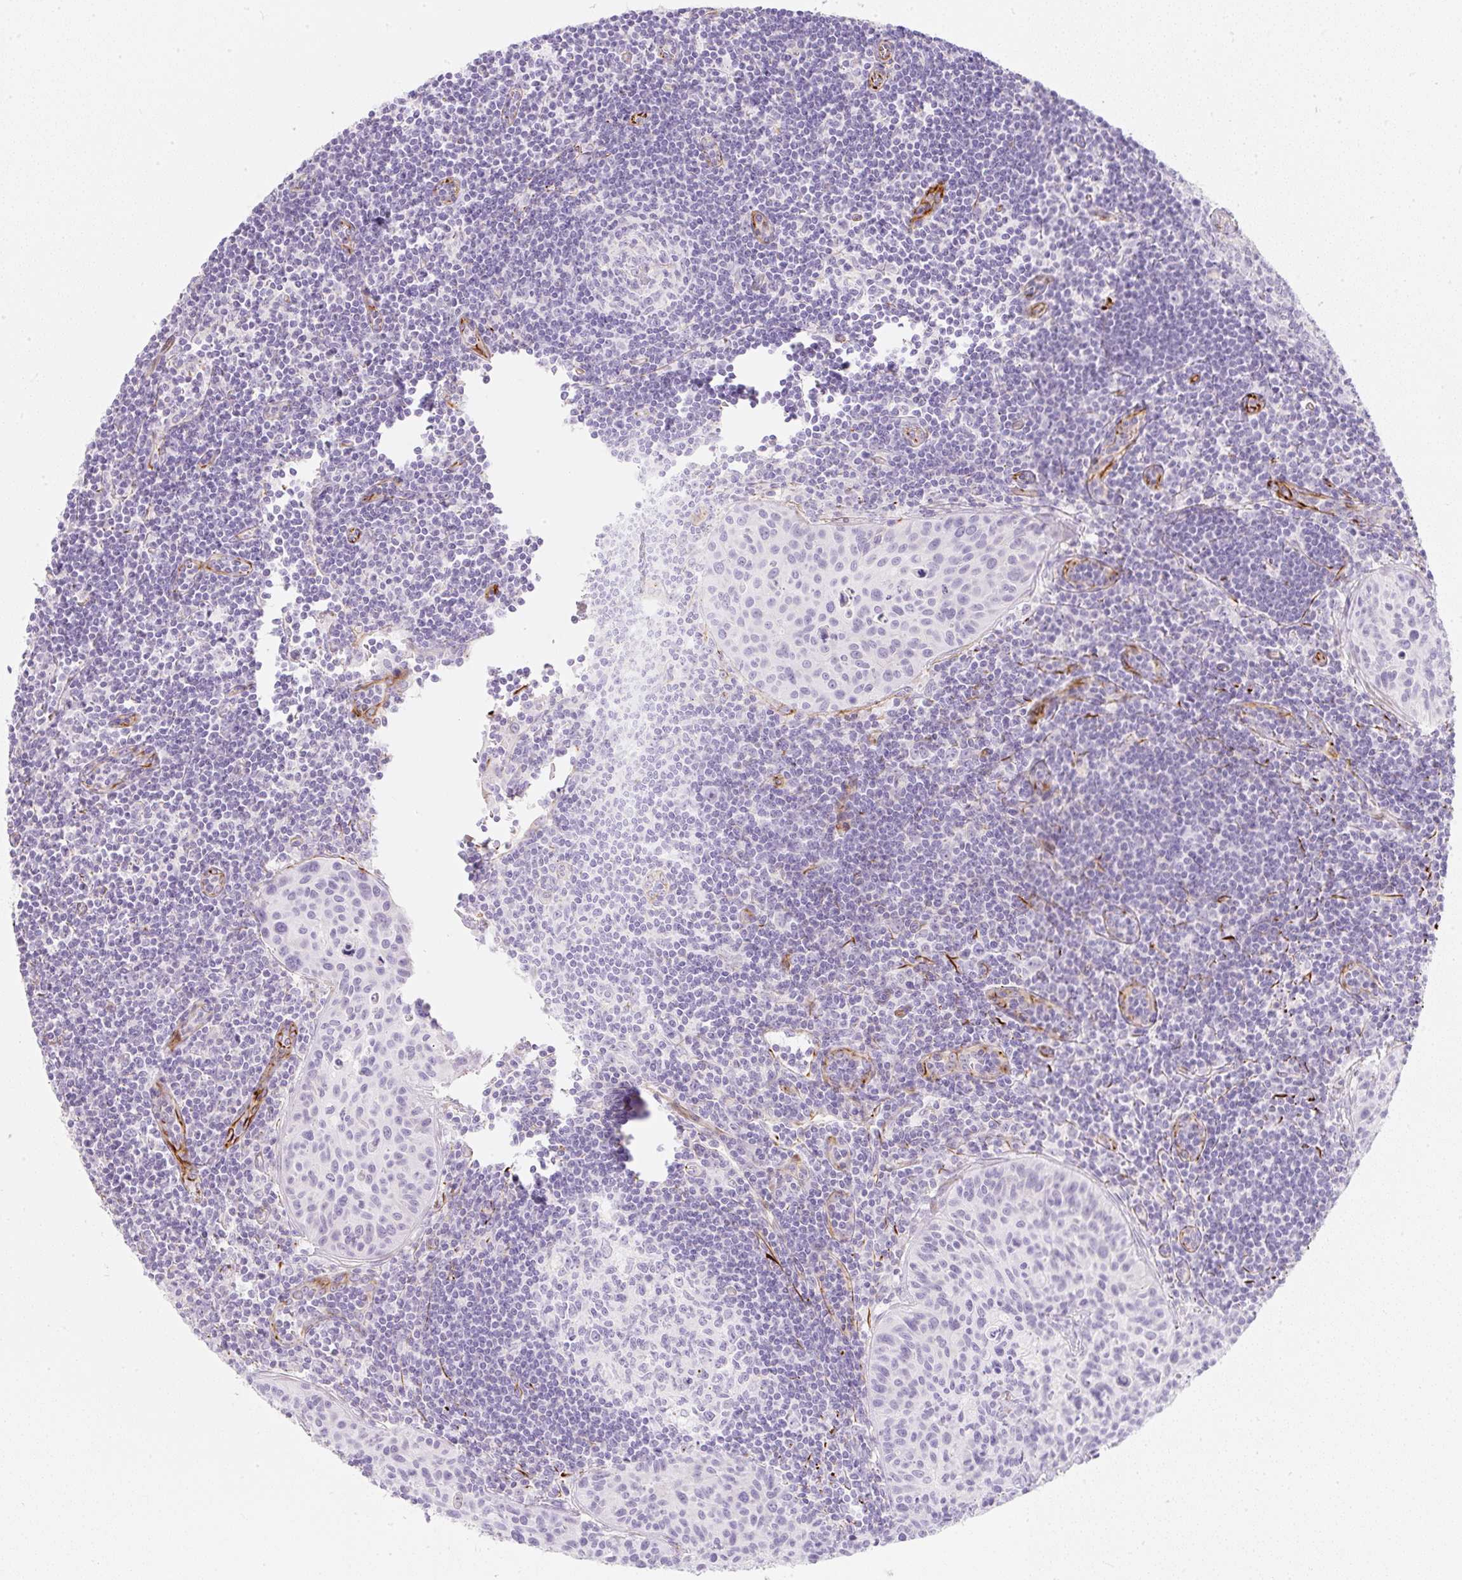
{"staining": {"intensity": "negative", "quantity": "none", "location": "none"}, "tissue": "lymph node", "cell_type": "Germinal center cells", "image_type": "normal", "snomed": [{"axis": "morphology", "description": "Normal tissue, NOS"}, {"axis": "topography", "description": "Lymph node"}], "caption": "DAB immunohistochemical staining of normal human lymph node demonstrates no significant staining in germinal center cells.", "gene": "ZNF689", "patient": {"sex": "female", "age": 29}}